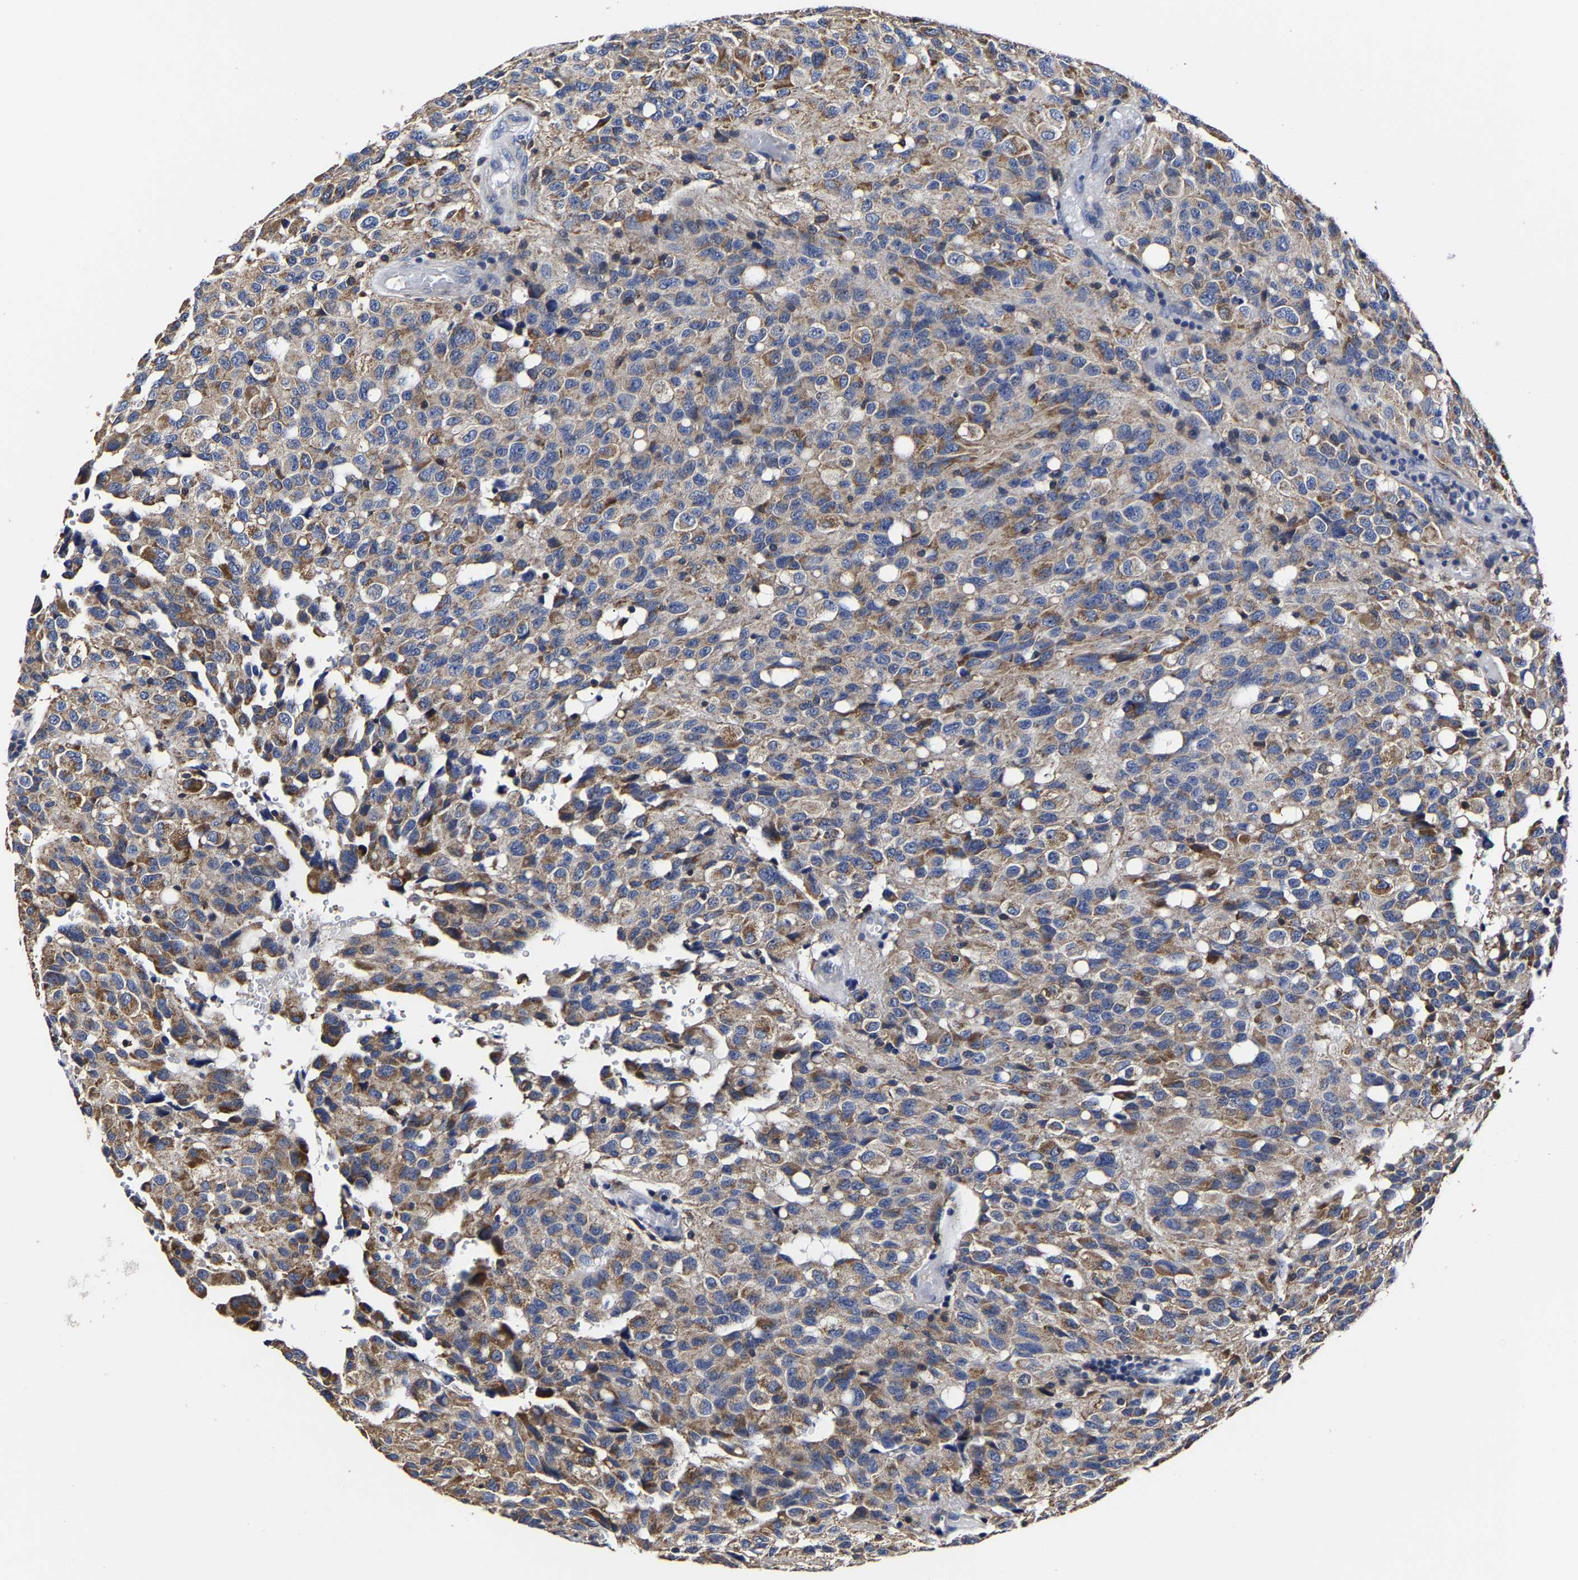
{"staining": {"intensity": "moderate", "quantity": ">75%", "location": "cytoplasmic/membranous"}, "tissue": "glioma", "cell_type": "Tumor cells", "image_type": "cancer", "snomed": [{"axis": "morphology", "description": "Glioma, malignant, High grade"}, {"axis": "topography", "description": "Brain"}], "caption": "Tumor cells exhibit medium levels of moderate cytoplasmic/membranous positivity in about >75% of cells in glioma.", "gene": "AASS", "patient": {"sex": "male", "age": 32}}